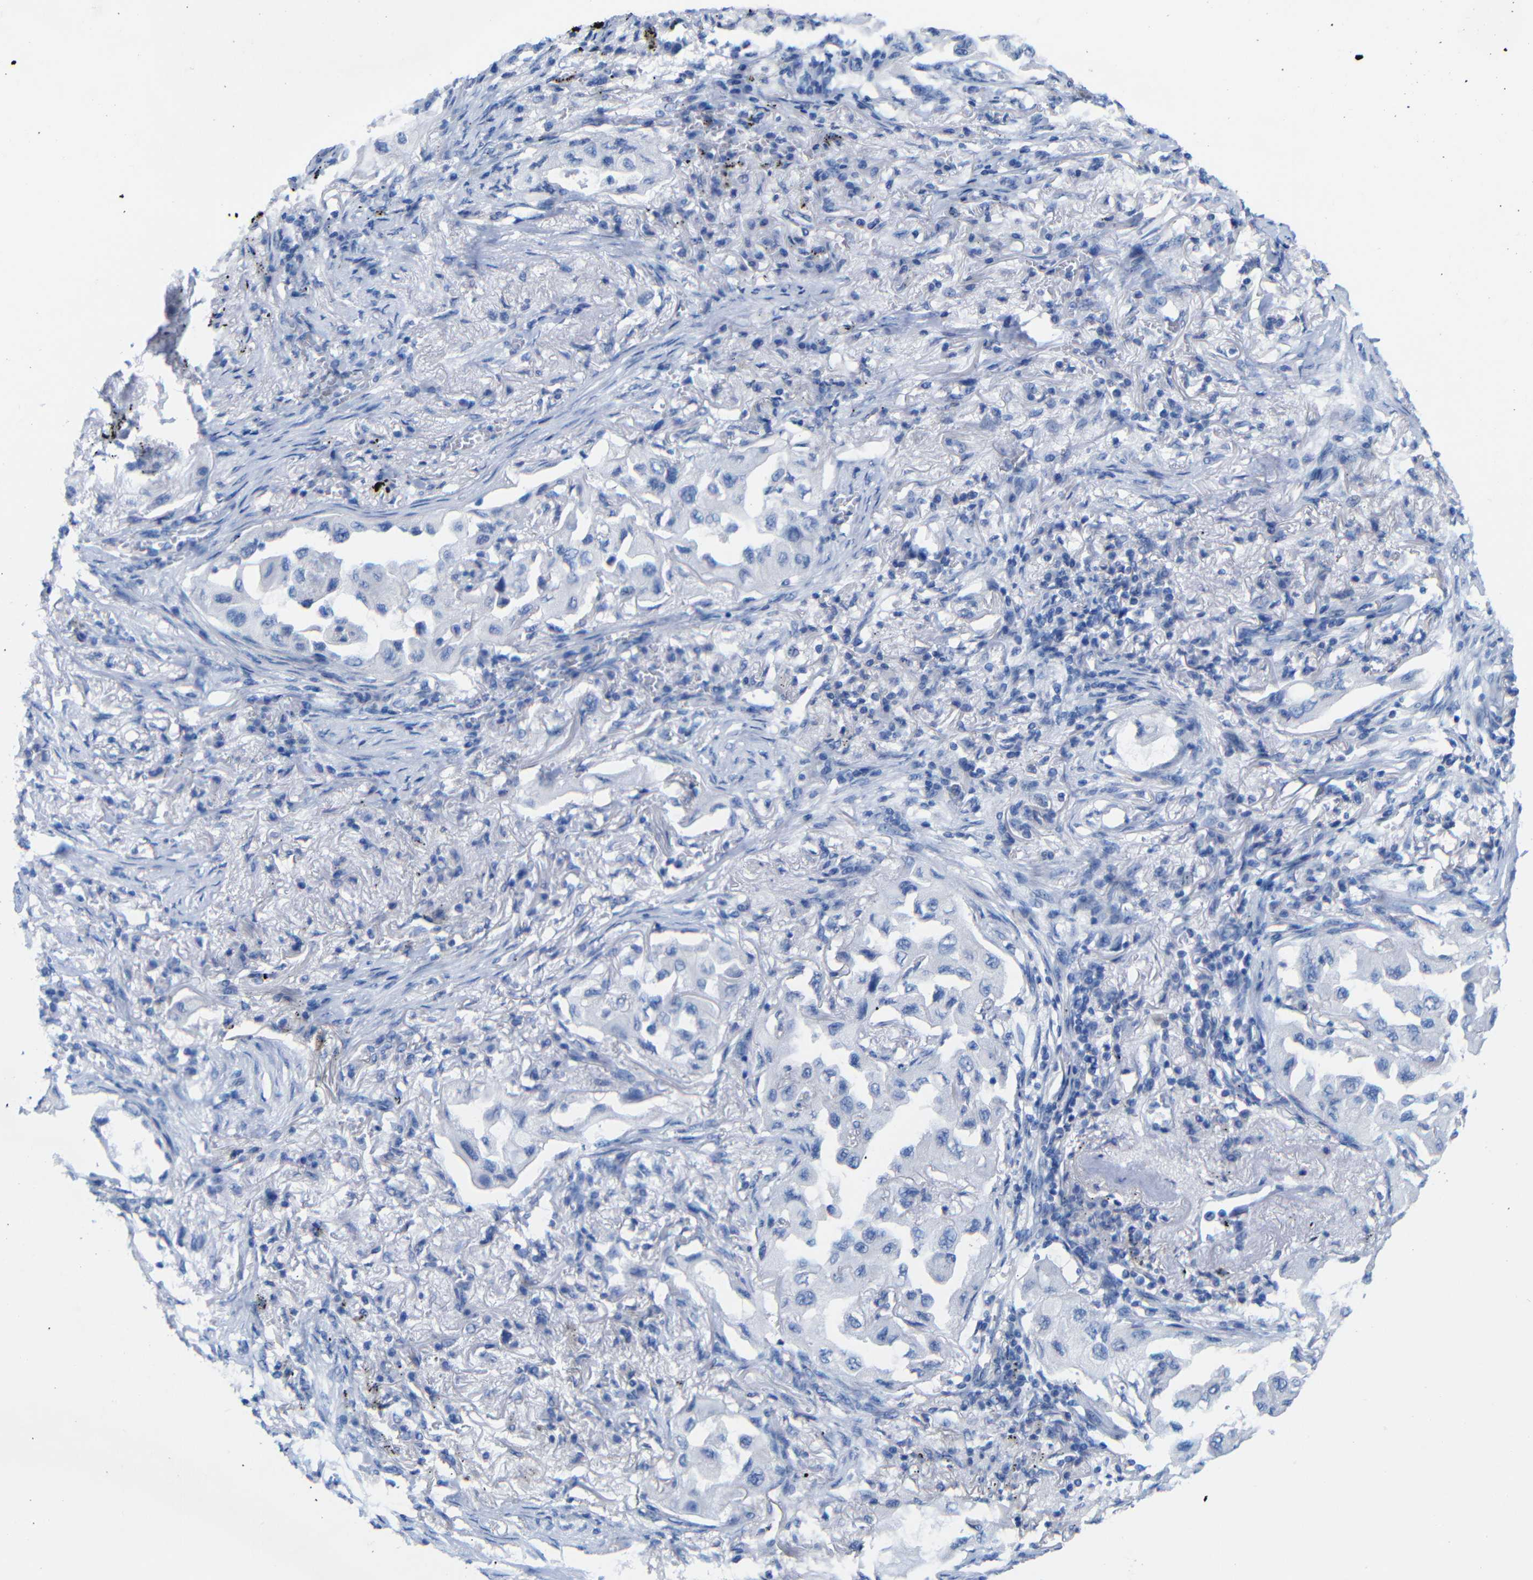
{"staining": {"intensity": "negative", "quantity": "none", "location": "none"}, "tissue": "lung cancer", "cell_type": "Tumor cells", "image_type": "cancer", "snomed": [{"axis": "morphology", "description": "Adenocarcinoma, NOS"}, {"axis": "topography", "description": "Lung"}], "caption": "Tumor cells show no significant protein expression in lung cancer (adenocarcinoma).", "gene": "CGNL1", "patient": {"sex": "female", "age": 65}}